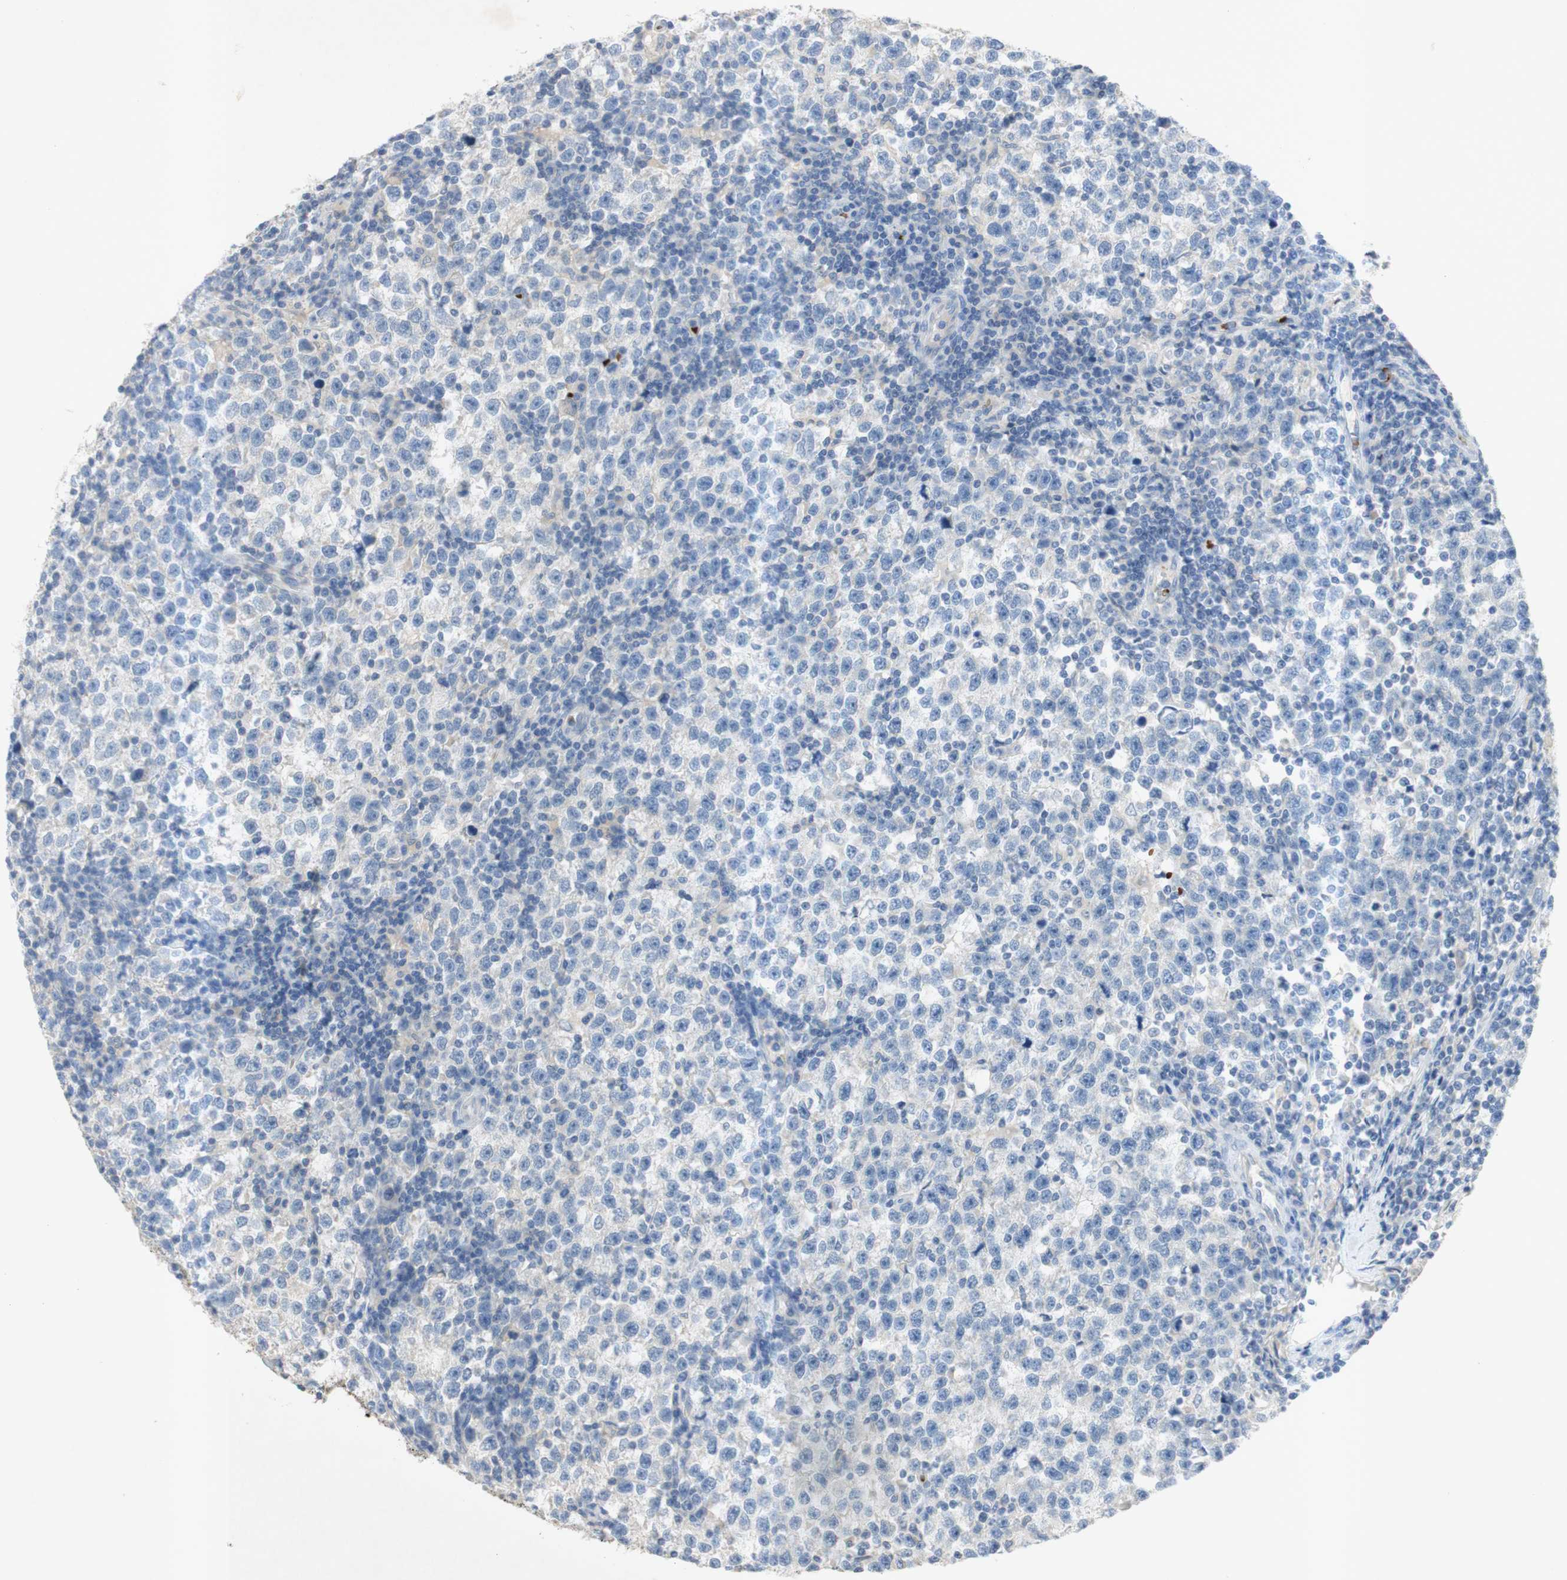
{"staining": {"intensity": "negative", "quantity": "none", "location": "none"}, "tissue": "testis cancer", "cell_type": "Tumor cells", "image_type": "cancer", "snomed": [{"axis": "morphology", "description": "Seminoma, NOS"}, {"axis": "topography", "description": "Testis"}], "caption": "Testis cancer was stained to show a protein in brown. There is no significant staining in tumor cells.", "gene": "EPO", "patient": {"sex": "male", "age": 43}}